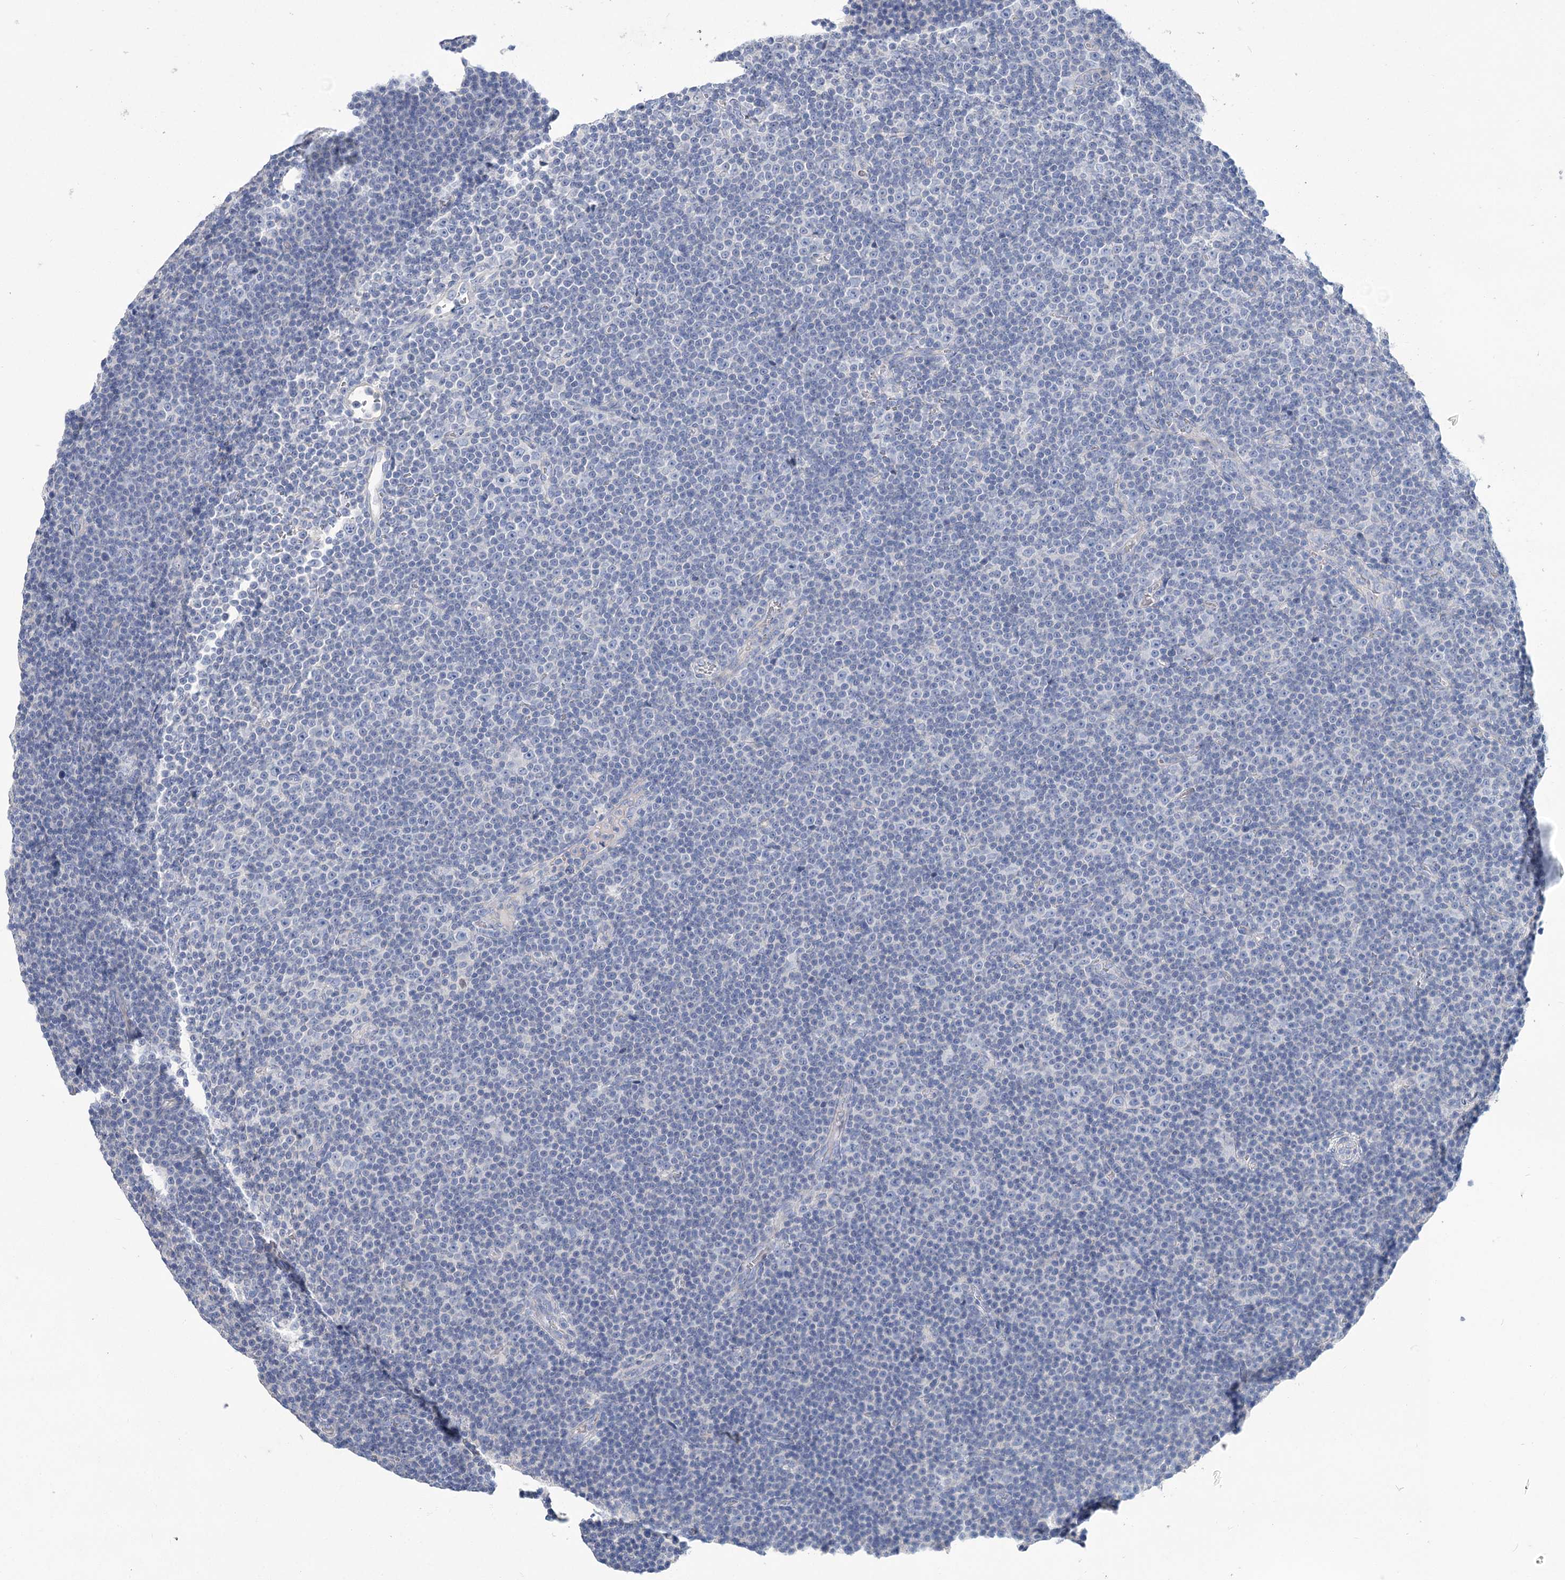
{"staining": {"intensity": "negative", "quantity": "none", "location": "none"}, "tissue": "lymphoma", "cell_type": "Tumor cells", "image_type": "cancer", "snomed": [{"axis": "morphology", "description": "Malignant lymphoma, non-Hodgkin's type, Low grade"}, {"axis": "topography", "description": "Lymph node"}], "caption": "DAB immunohistochemical staining of malignant lymphoma, non-Hodgkin's type (low-grade) displays no significant expression in tumor cells.", "gene": "SLC9A3", "patient": {"sex": "female", "age": 67}}